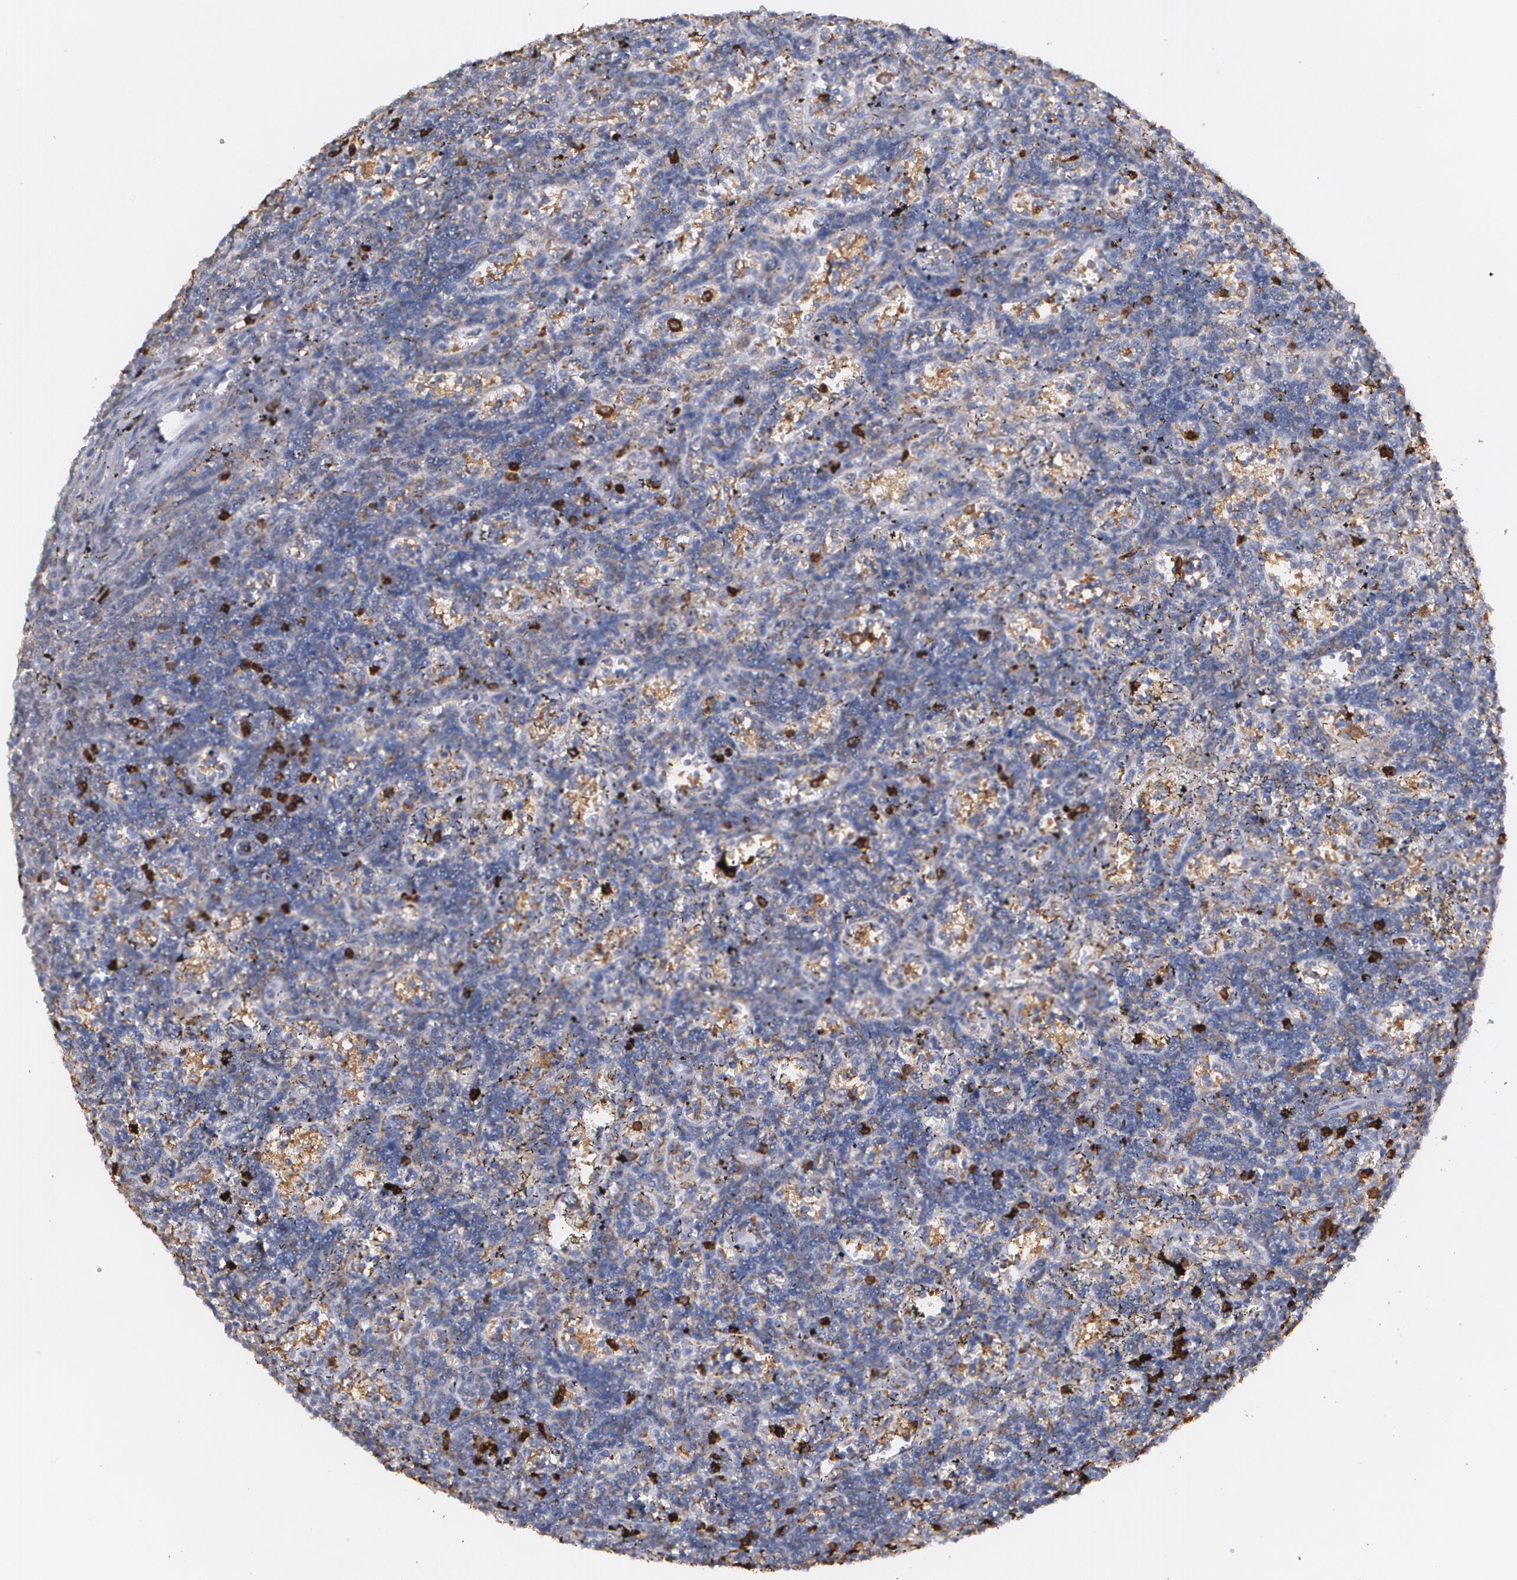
{"staining": {"intensity": "negative", "quantity": "none", "location": "none"}, "tissue": "lymphoma", "cell_type": "Tumor cells", "image_type": "cancer", "snomed": [{"axis": "morphology", "description": "Malignant lymphoma, non-Hodgkin's type, Low grade"}, {"axis": "topography", "description": "Spleen"}], "caption": "This is an immunohistochemistry image of malignant lymphoma, non-Hodgkin's type (low-grade). There is no expression in tumor cells.", "gene": "NCF2", "patient": {"sex": "male", "age": 60}}